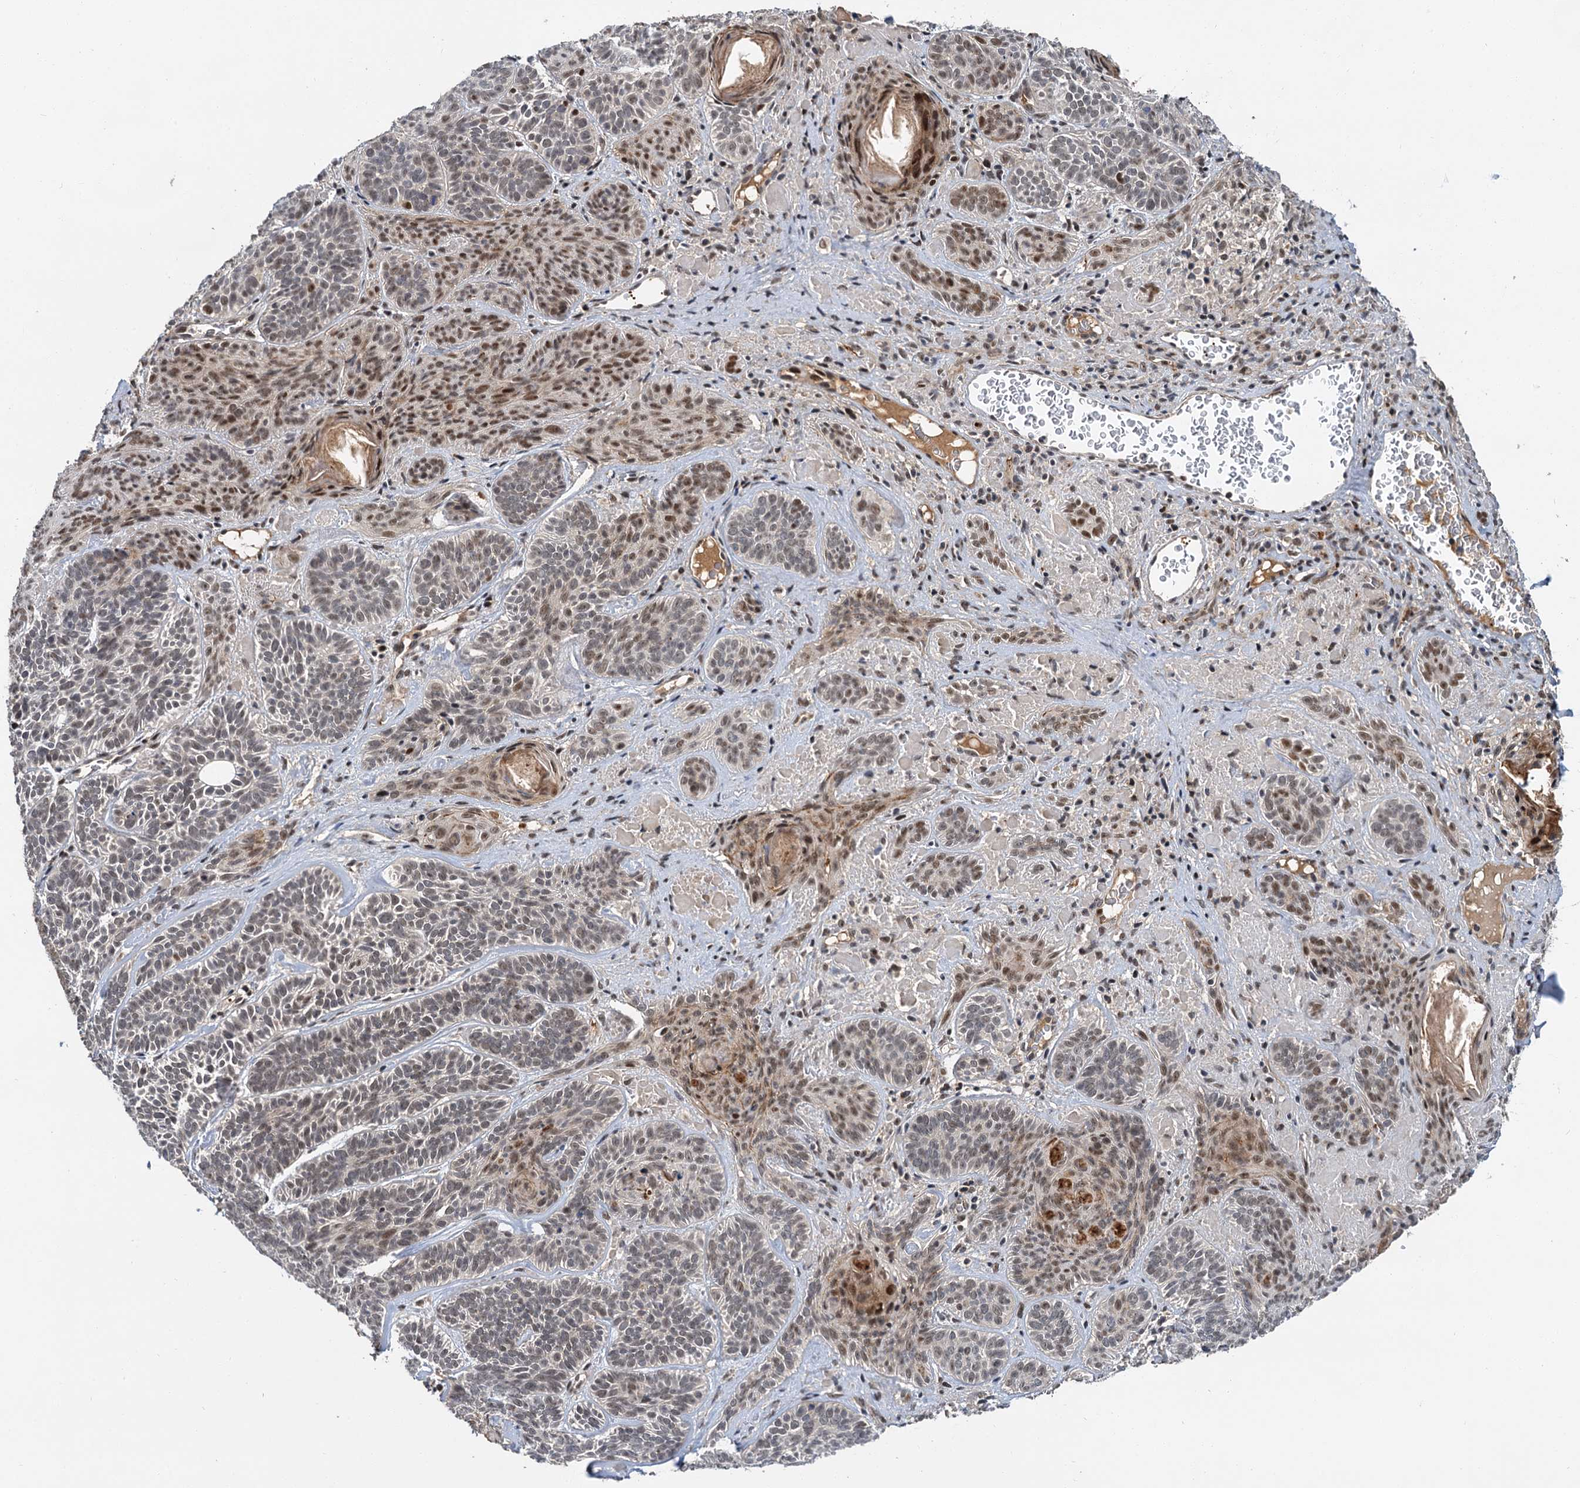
{"staining": {"intensity": "moderate", "quantity": "25%-75%", "location": "nuclear"}, "tissue": "skin cancer", "cell_type": "Tumor cells", "image_type": "cancer", "snomed": [{"axis": "morphology", "description": "Basal cell carcinoma"}, {"axis": "topography", "description": "Skin"}], "caption": "Immunohistochemistry (DAB (3,3'-diaminobenzidine)) staining of human skin cancer reveals moderate nuclear protein positivity in approximately 25%-75% of tumor cells. The staining is performed using DAB (3,3'-diaminobenzidine) brown chromogen to label protein expression. The nuclei are counter-stained blue using hematoxylin.", "gene": "MBD6", "patient": {"sex": "male", "age": 85}}